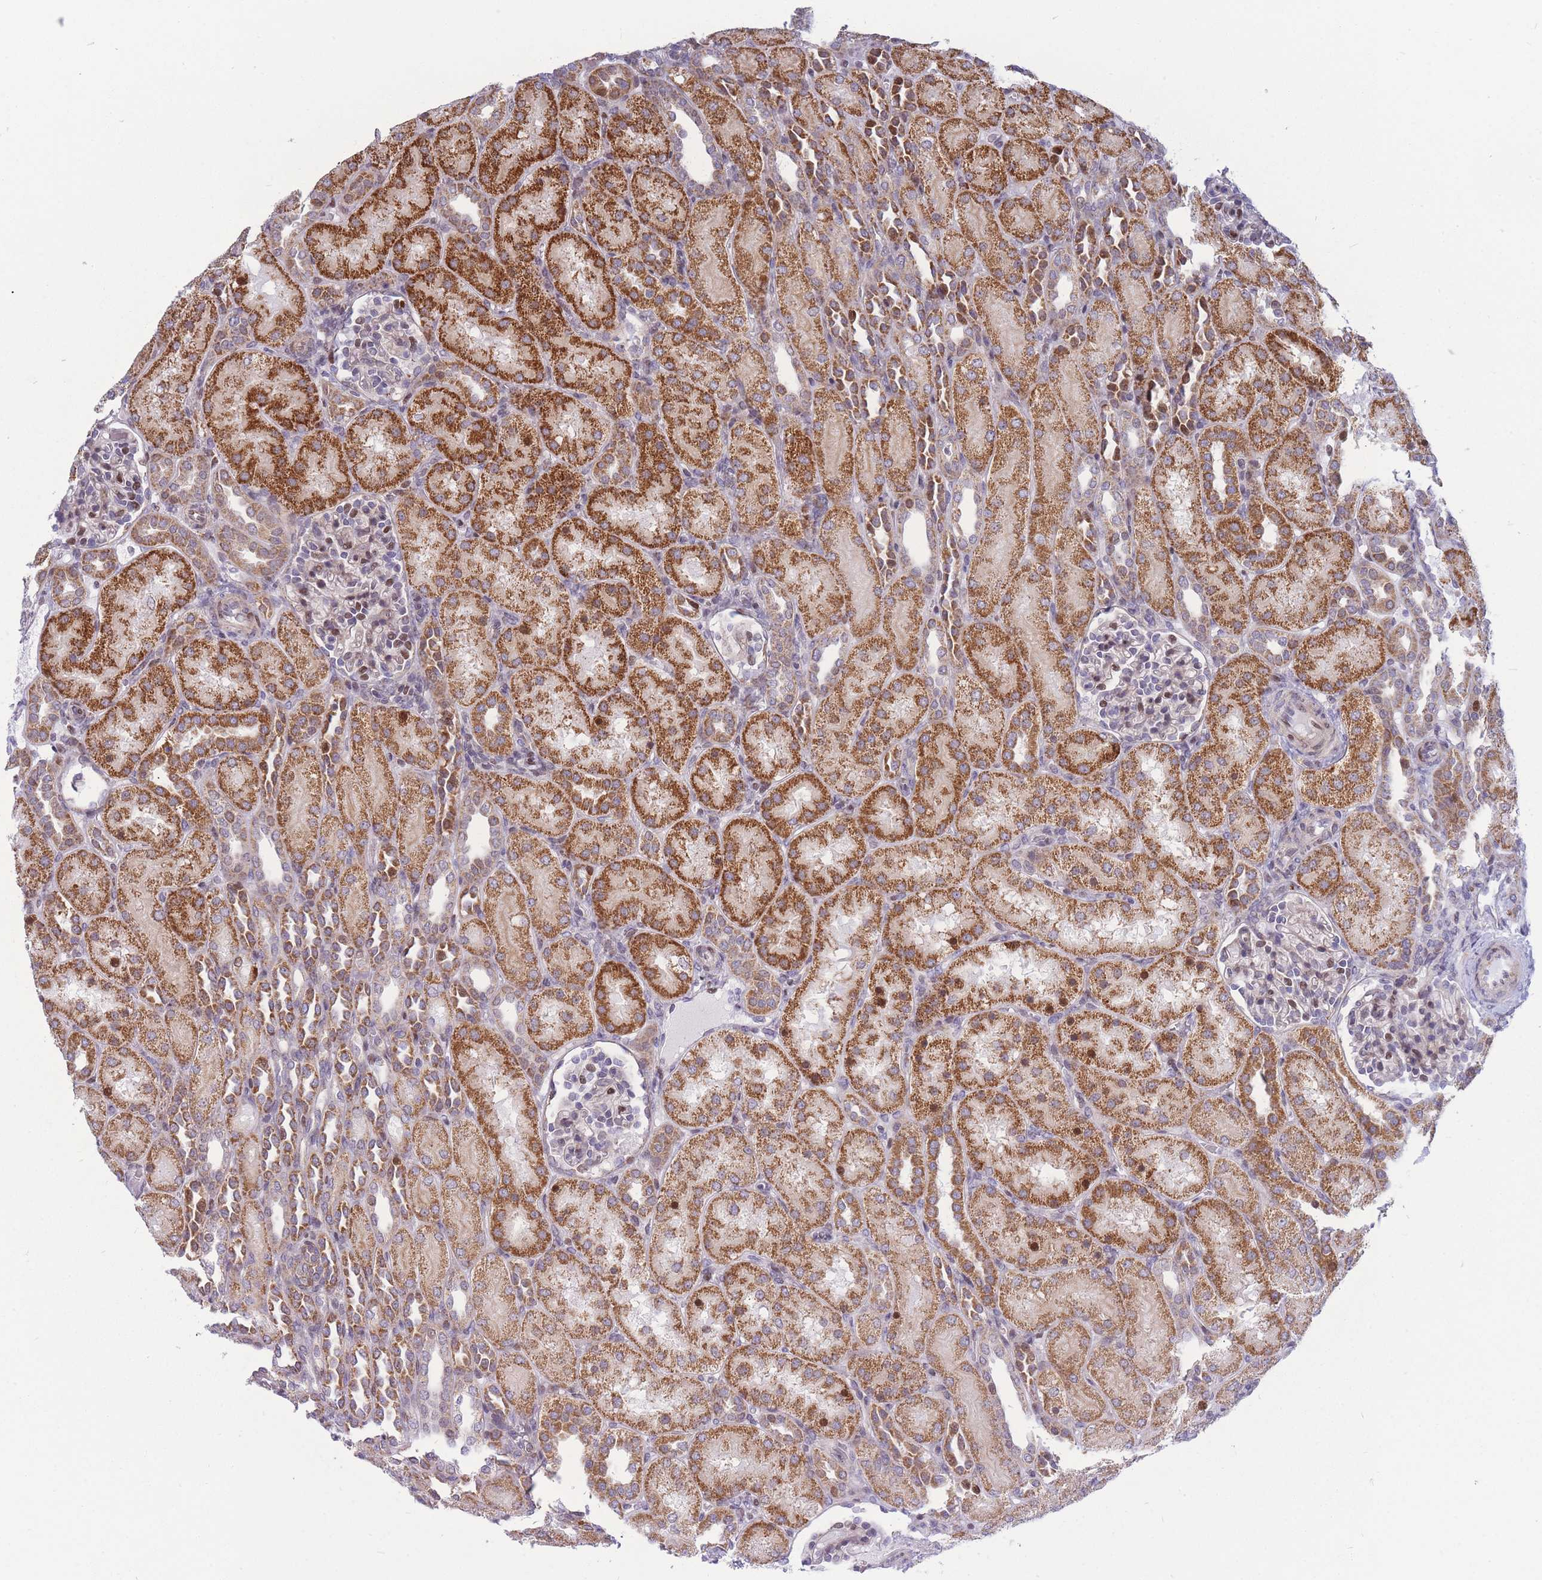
{"staining": {"intensity": "moderate", "quantity": "<25%", "location": "nuclear"}, "tissue": "kidney", "cell_type": "Cells in glomeruli", "image_type": "normal", "snomed": [{"axis": "morphology", "description": "Normal tissue, NOS"}, {"axis": "topography", "description": "Kidney"}], "caption": "A brown stain labels moderate nuclear positivity of a protein in cells in glomeruli of unremarkable human kidney. Immunohistochemistry (ihc) stains the protein in brown and the nuclei are stained blue.", "gene": "HSPE1", "patient": {"sex": "male", "age": 1}}